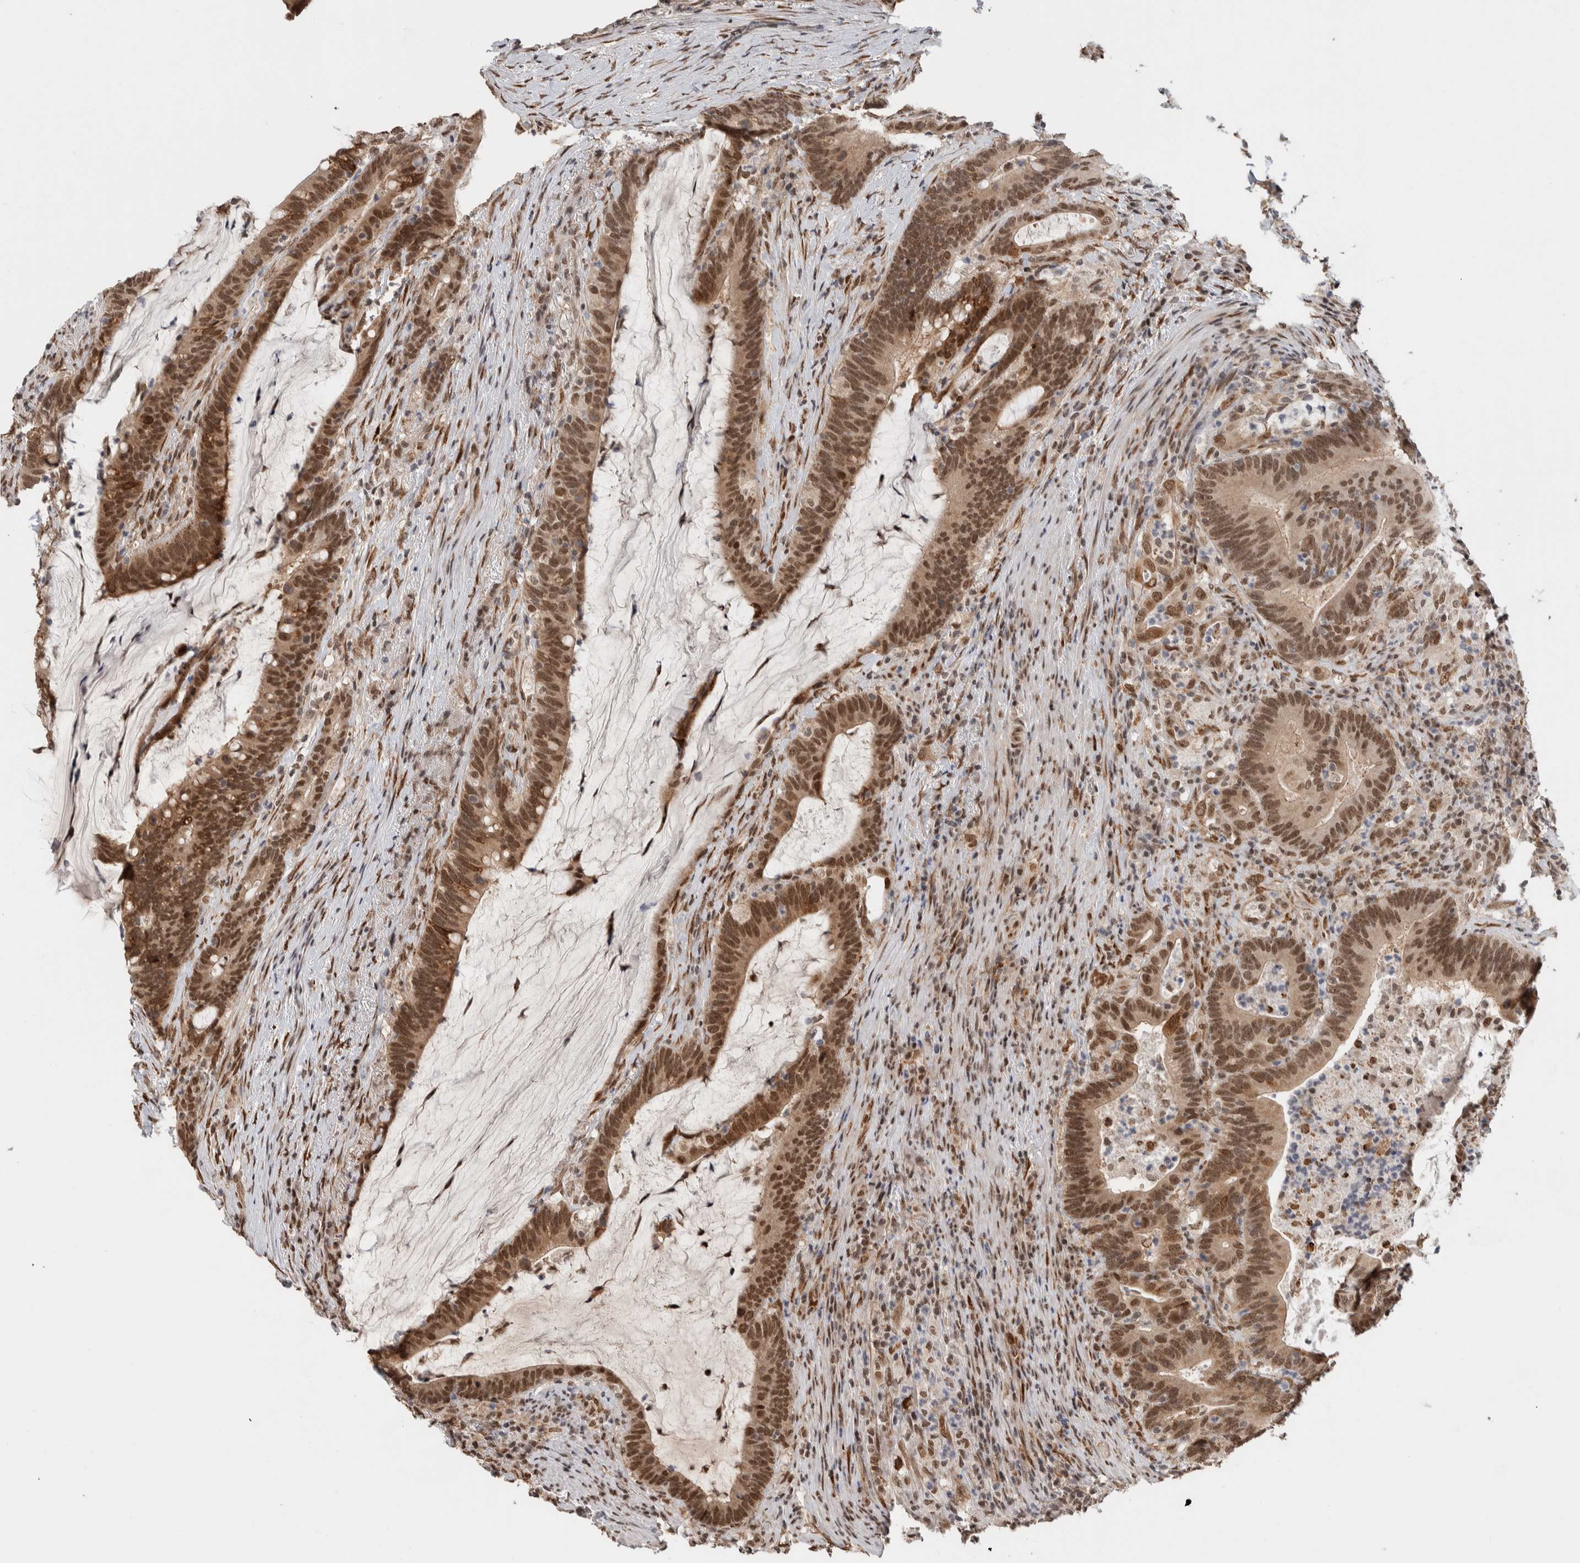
{"staining": {"intensity": "moderate", "quantity": ">75%", "location": "cytoplasmic/membranous,nuclear"}, "tissue": "colorectal cancer", "cell_type": "Tumor cells", "image_type": "cancer", "snomed": [{"axis": "morphology", "description": "Adenocarcinoma, NOS"}, {"axis": "topography", "description": "Colon"}], "caption": "High-power microscopy captured an immunohistochemistry (IHC) micrograph of colorectal cancer (adenocarcinoma), revealing moderate cytoplasmic/membranous and nuclear positivity in about >75% of tumor cells. (IHC, brightfield microscopy, high magnification).", "gene": "TNRC18", "patient": {"sex": "female", "age": 66}}